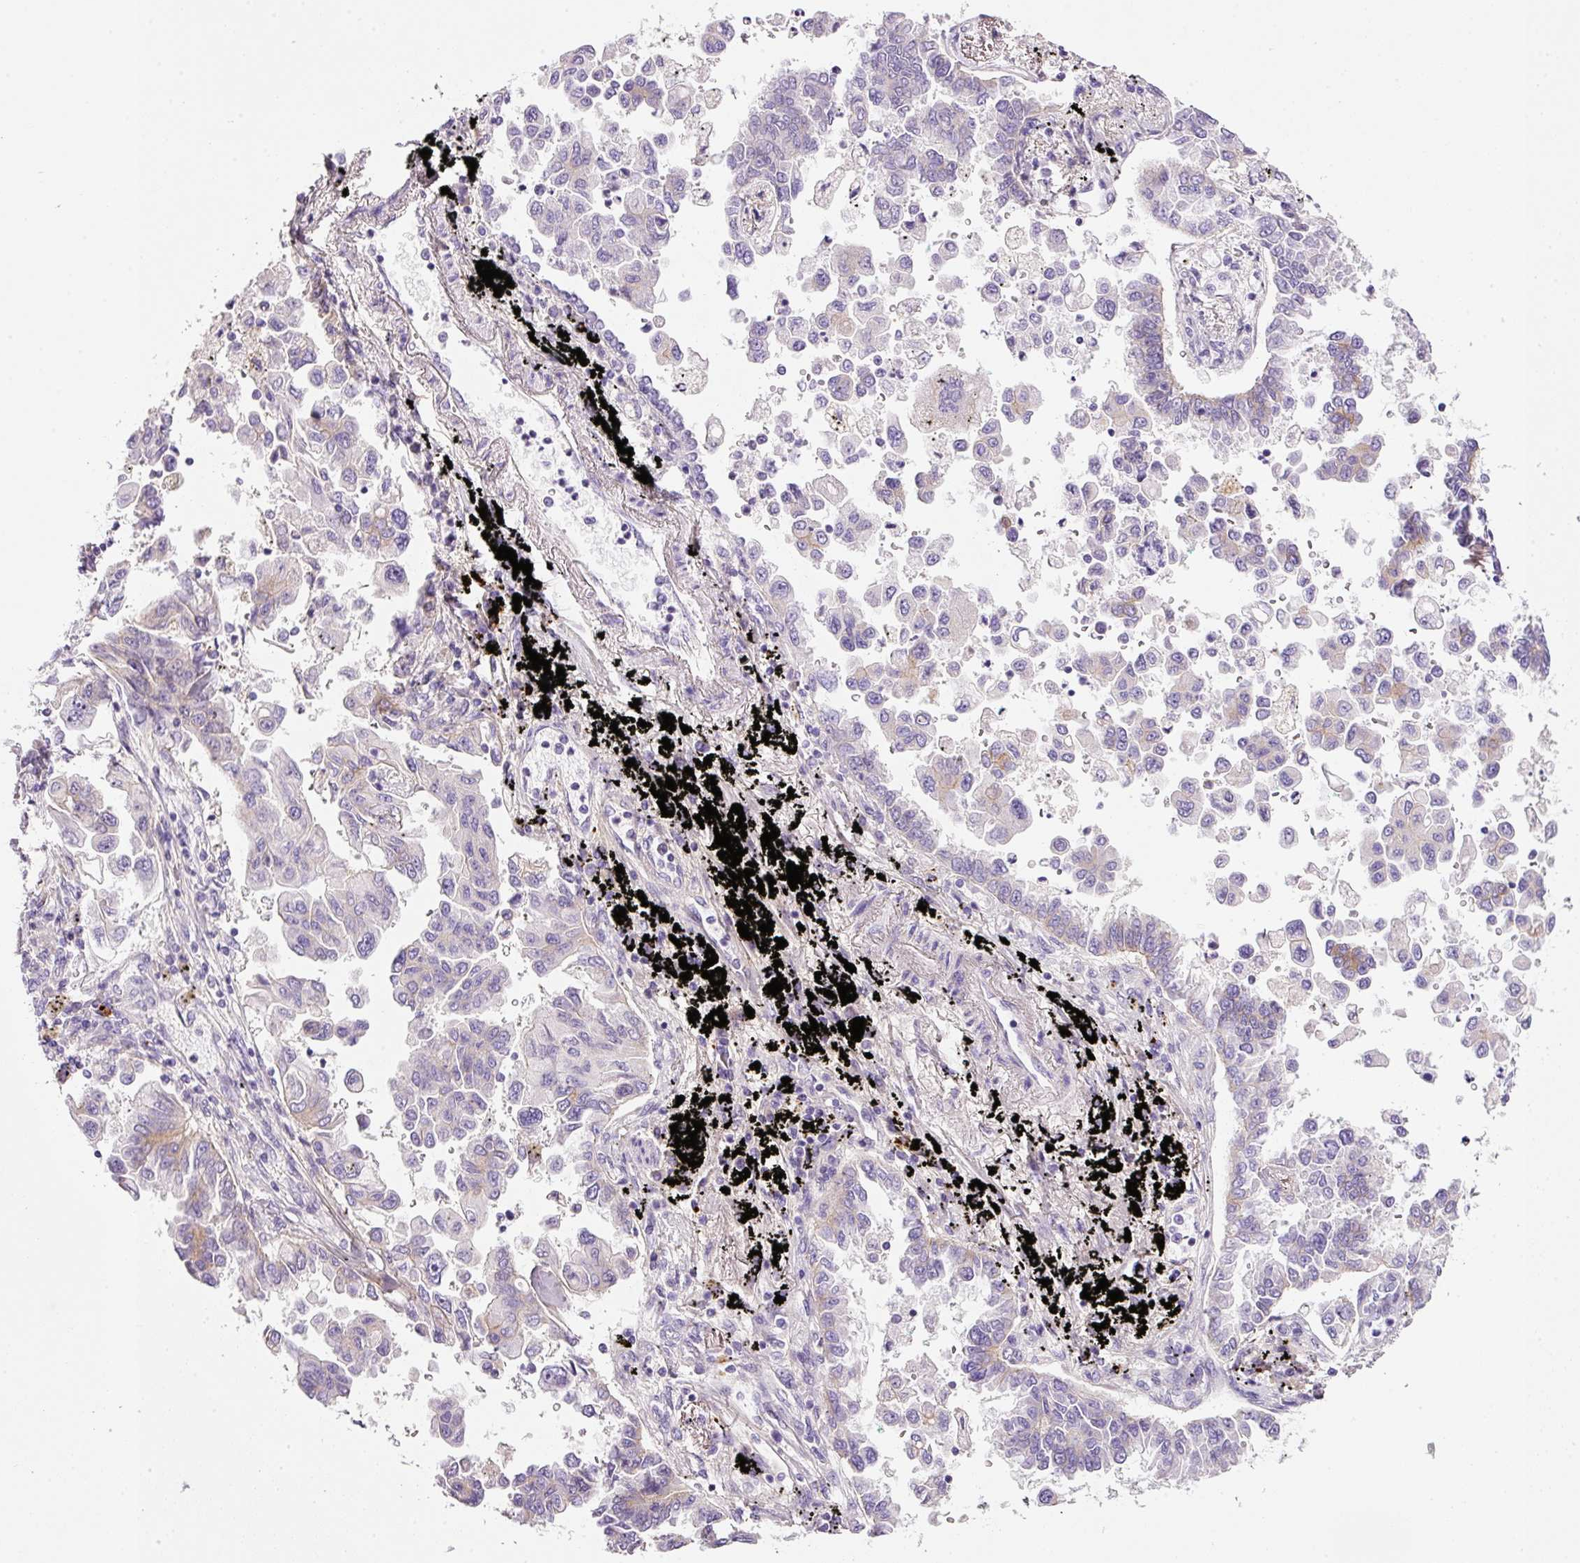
{"staining": {"intensity": "weak", "quantity": "<25%", "location": "cytoplasmic/membranous"}, "tissue": "lung cancer", "cell_type": "Tumor cells", "image_type": "cancer", "snomed": [{"axis": "morphology", "description": "Adenocarcinoma, NOS"}, {"axis": "topography", "description": "Lung"}], "caption": "Lung cancer stained for a protein using IHC displays no expression tumor cells.", "gene": "SOS2", "patient": {"sex": "female", "age": 67}}